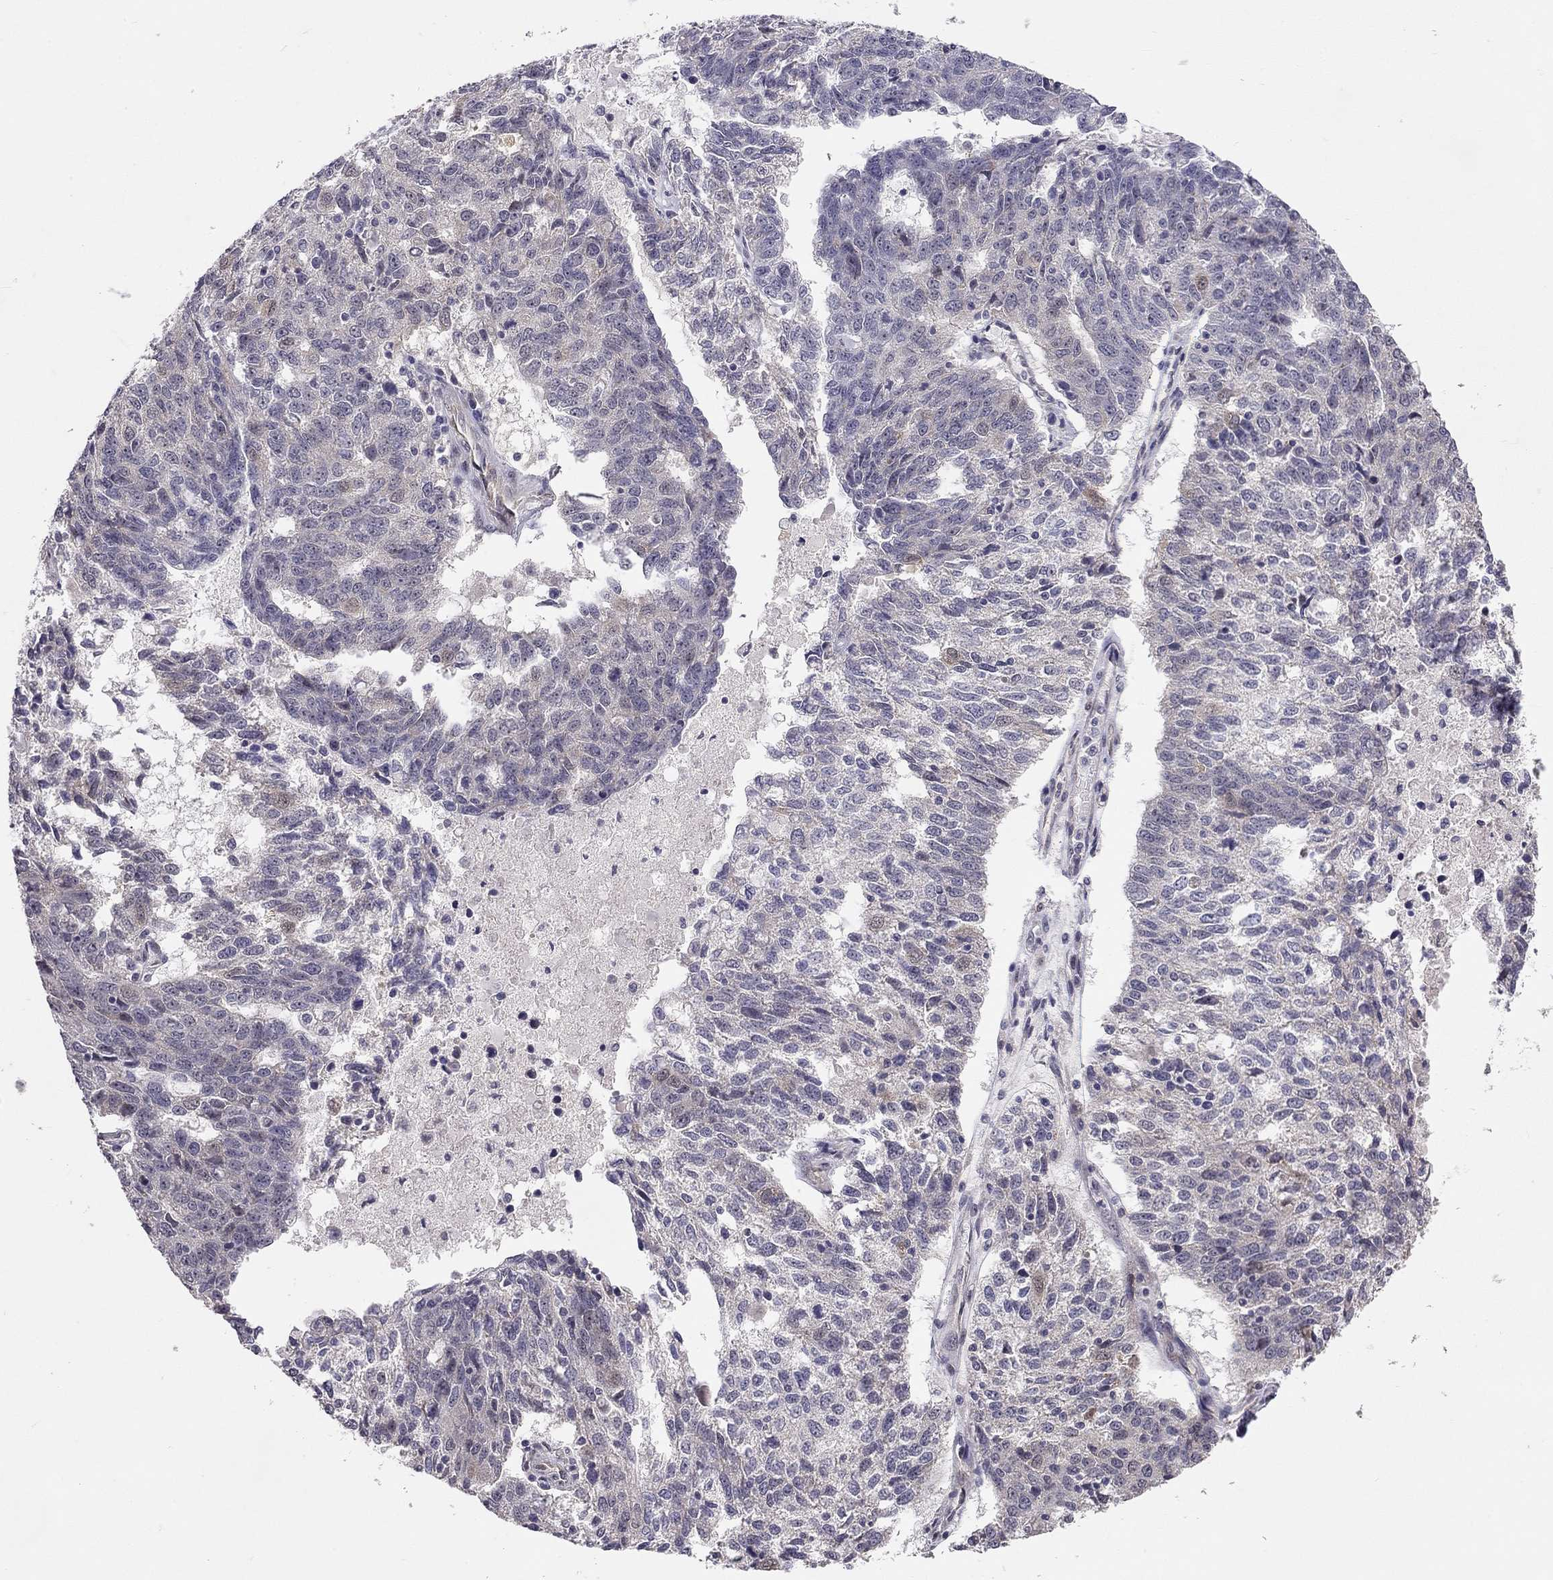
{"staining": {"intensity": "negative", "quantity": "none", "location": "none"}, "tissue": "ovarian cancer", "cell_type": "Tumor cells", "image_type": "cancer", "snomed": [{"axis": "morphology", "description": "Cystadenocarcinoma, serous, NOS"}, {"axis": "topography", "description": "Ovary"}], "caption": "Immunohistochemical staining of human ovarian serous cystadenocarcinoma displays no significant staining in tumor cells.", "gene": "STXBP6", "patient": {"sex": "female", "age": 71}}